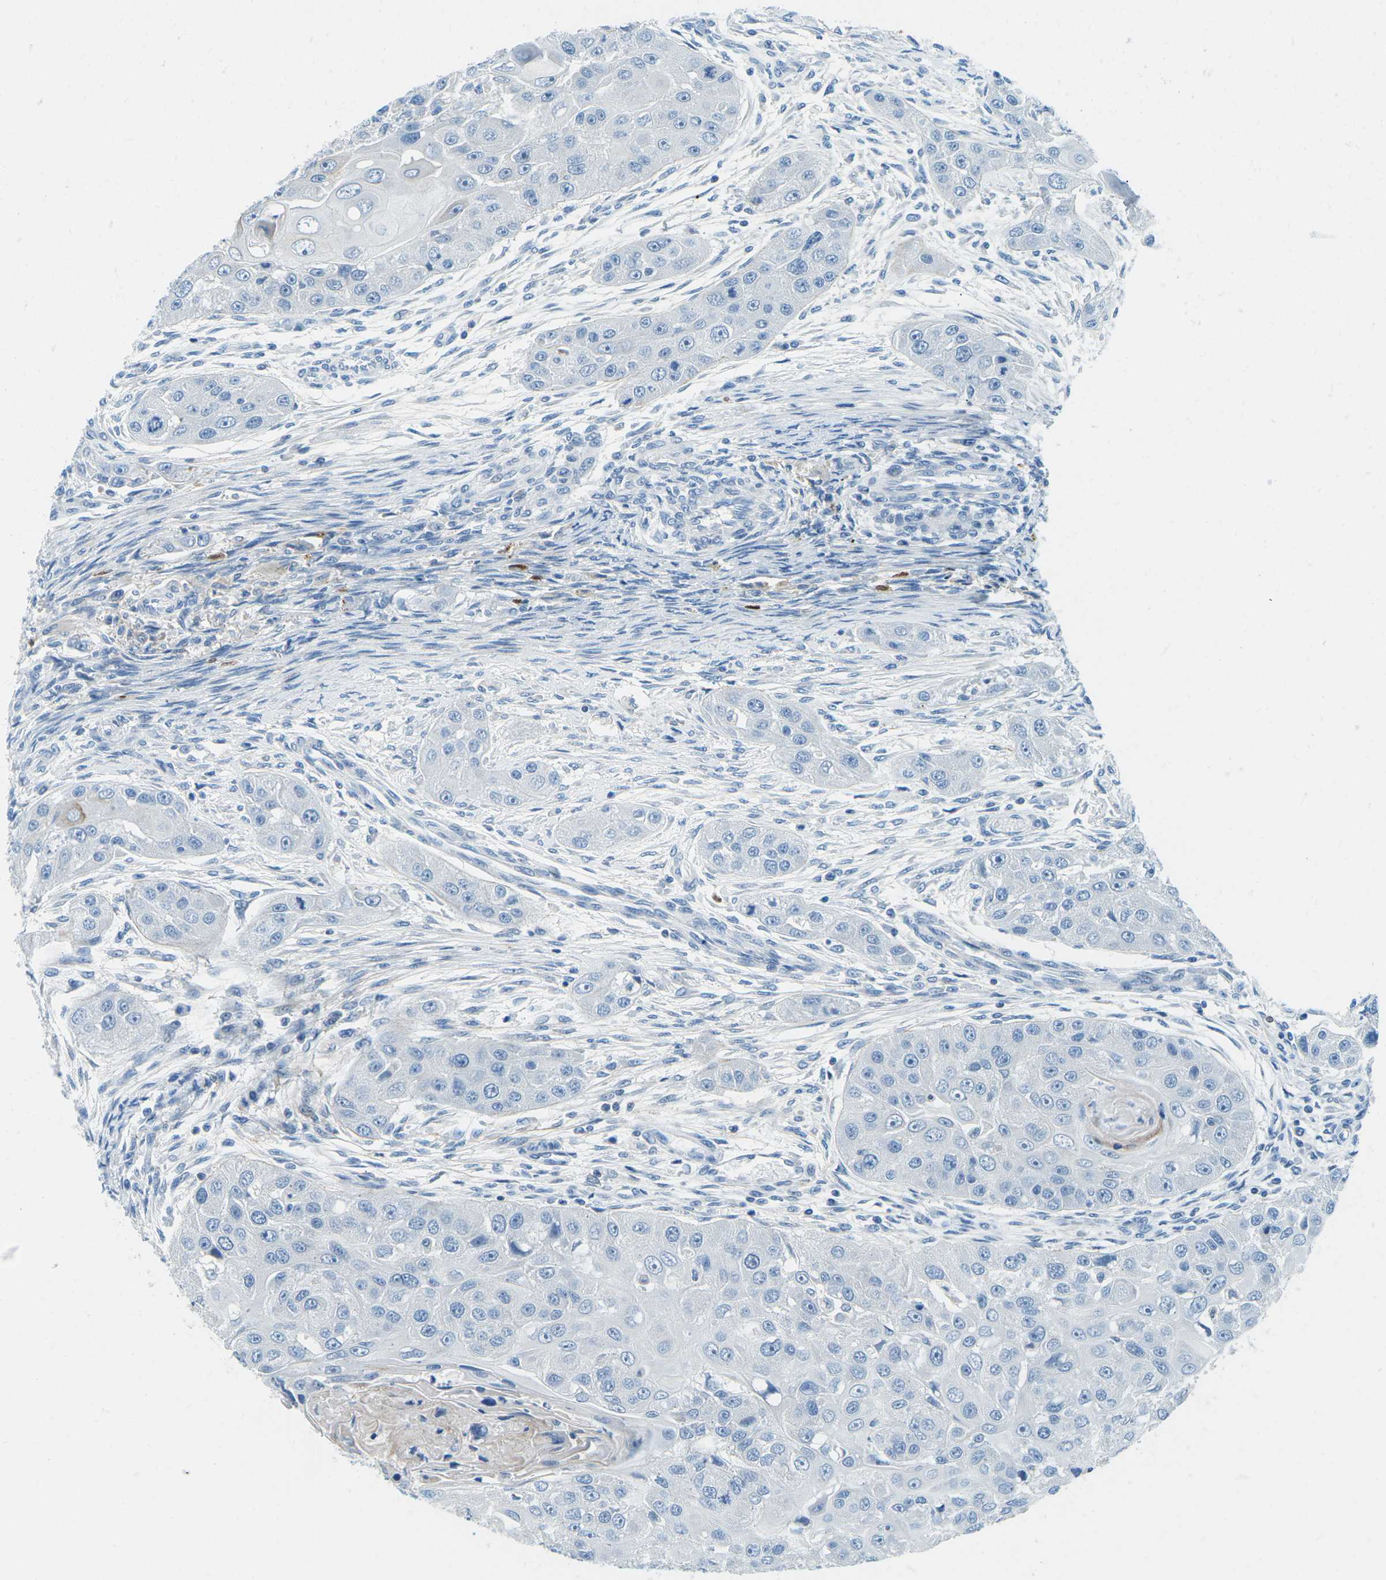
{"staining": {"intensity": "negative", "quantity": "none", "location": "none"}, "tissue": "head and neck cancer", "cell_type": "Tumor cells", "image_type": "cancer", "snomed": [{"axis": "morphology", "description": "Normal tissue, NOS"}, {"axis": "morphology", "description": "Squamous cell carcinoma, NOS"}, {"axis": "topography", "description": "Skeletal muscle"}, {"axis": "topography", "description": "Head-Neck"}], "caption": "High power microscopy micrograph of an IHC image of head and neck cancer, revealing no significant positivity in tumor cells.", "gene": "CFB", "patient": {"sex": "male", "age": 51}}